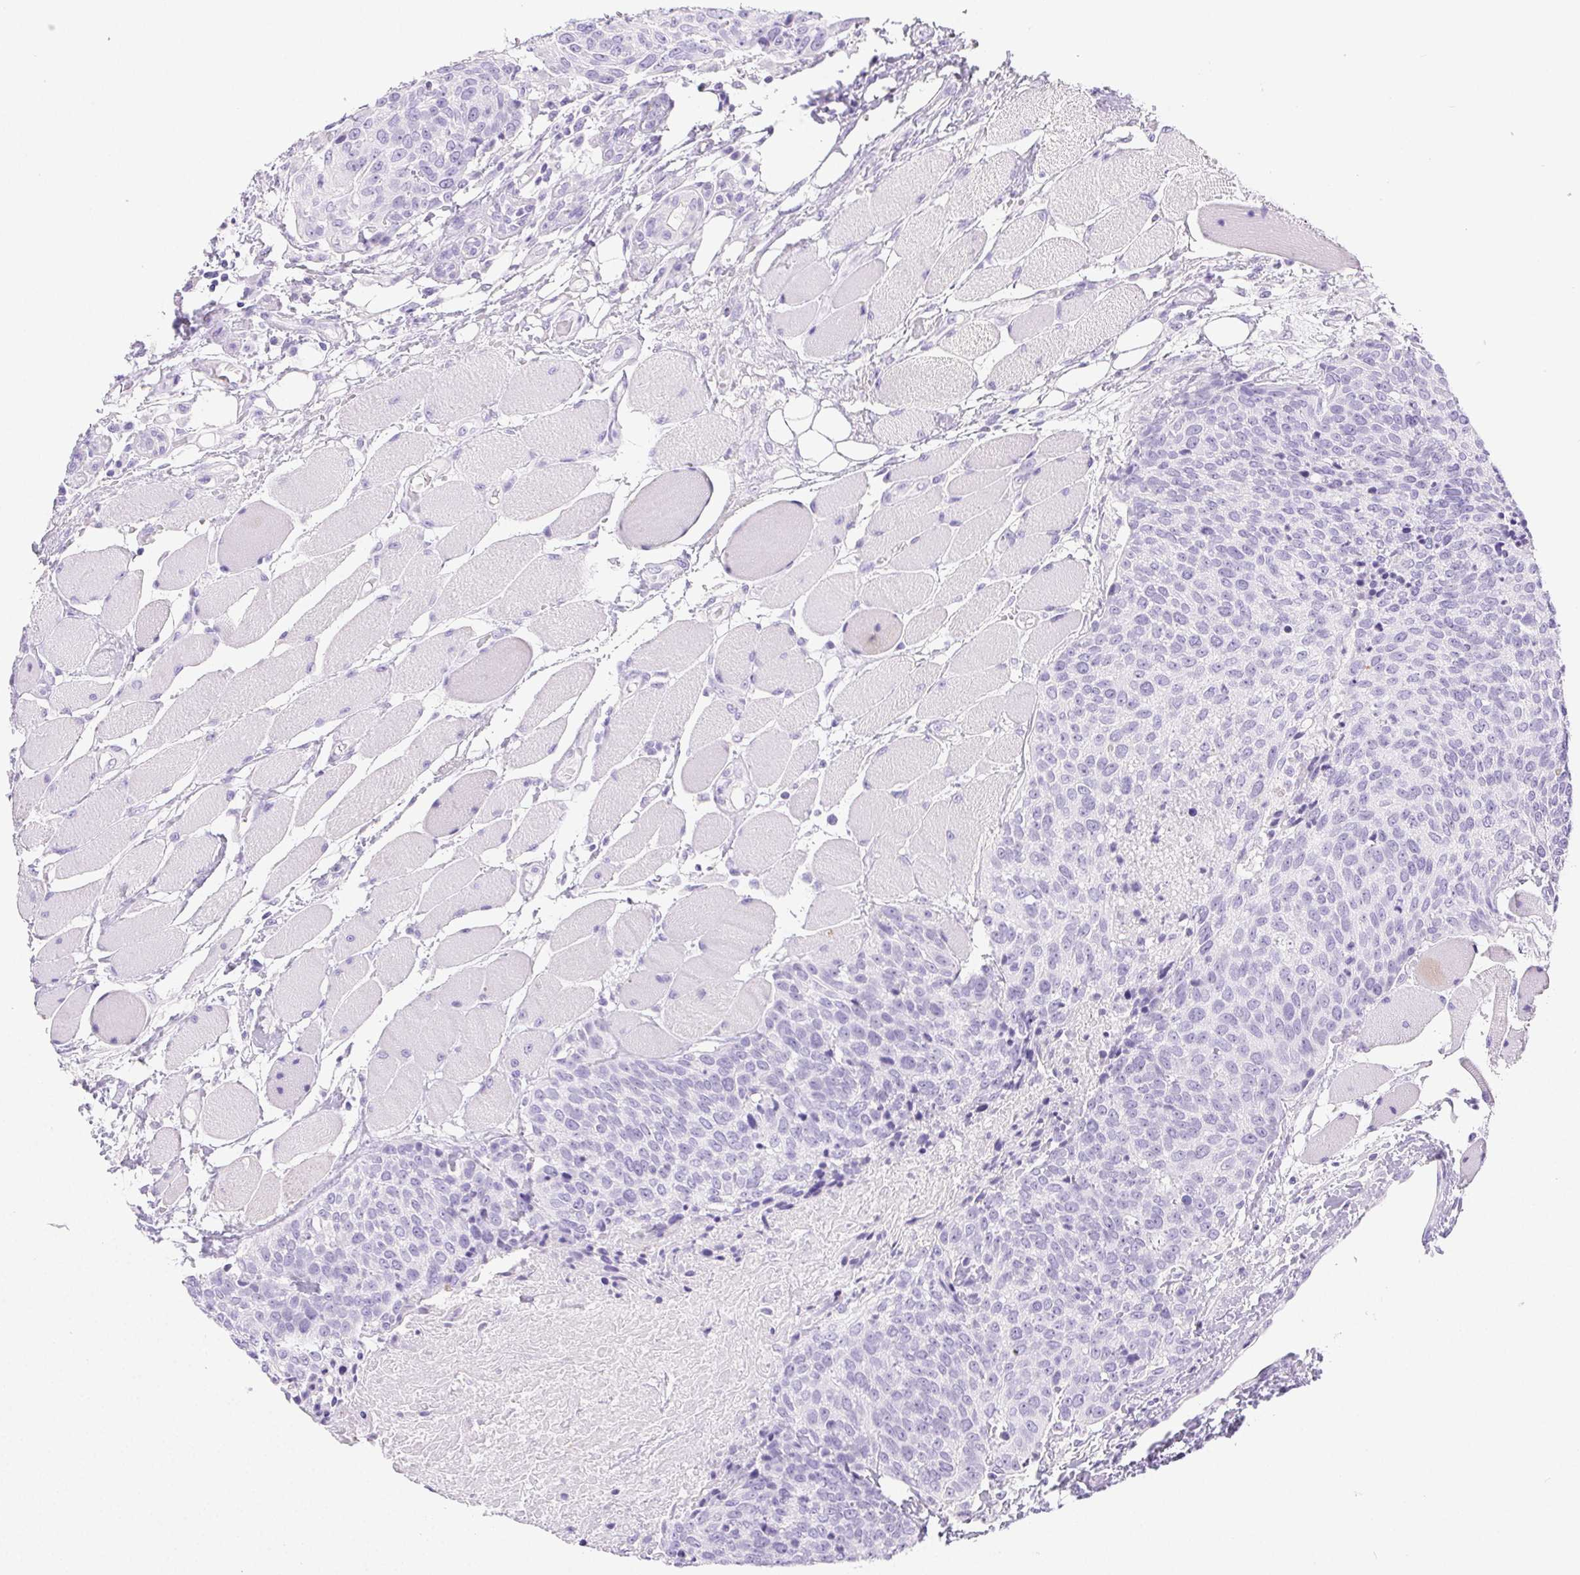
{"staining": {"intensity": "negative", "quantity": "none", "location": "none"}, "tissue": "head and neck cancer", "cell_type": "Tumor cells", "image_type": "cancer", "snomed": [{"axis": "morphology", "description": "Squamous cell carcinoma, NOS"}, {"axis": "topography", "description": "Oral tissue"}, {"axis": "topography", "description": "Head-Neck"}], "caption": "Histopathology image shows no significant protein expression in tumor cells of head and neck squamous cell carcinoma.", "gene": "PNLIP", "patient": {"sex": "male", "age": 64}}